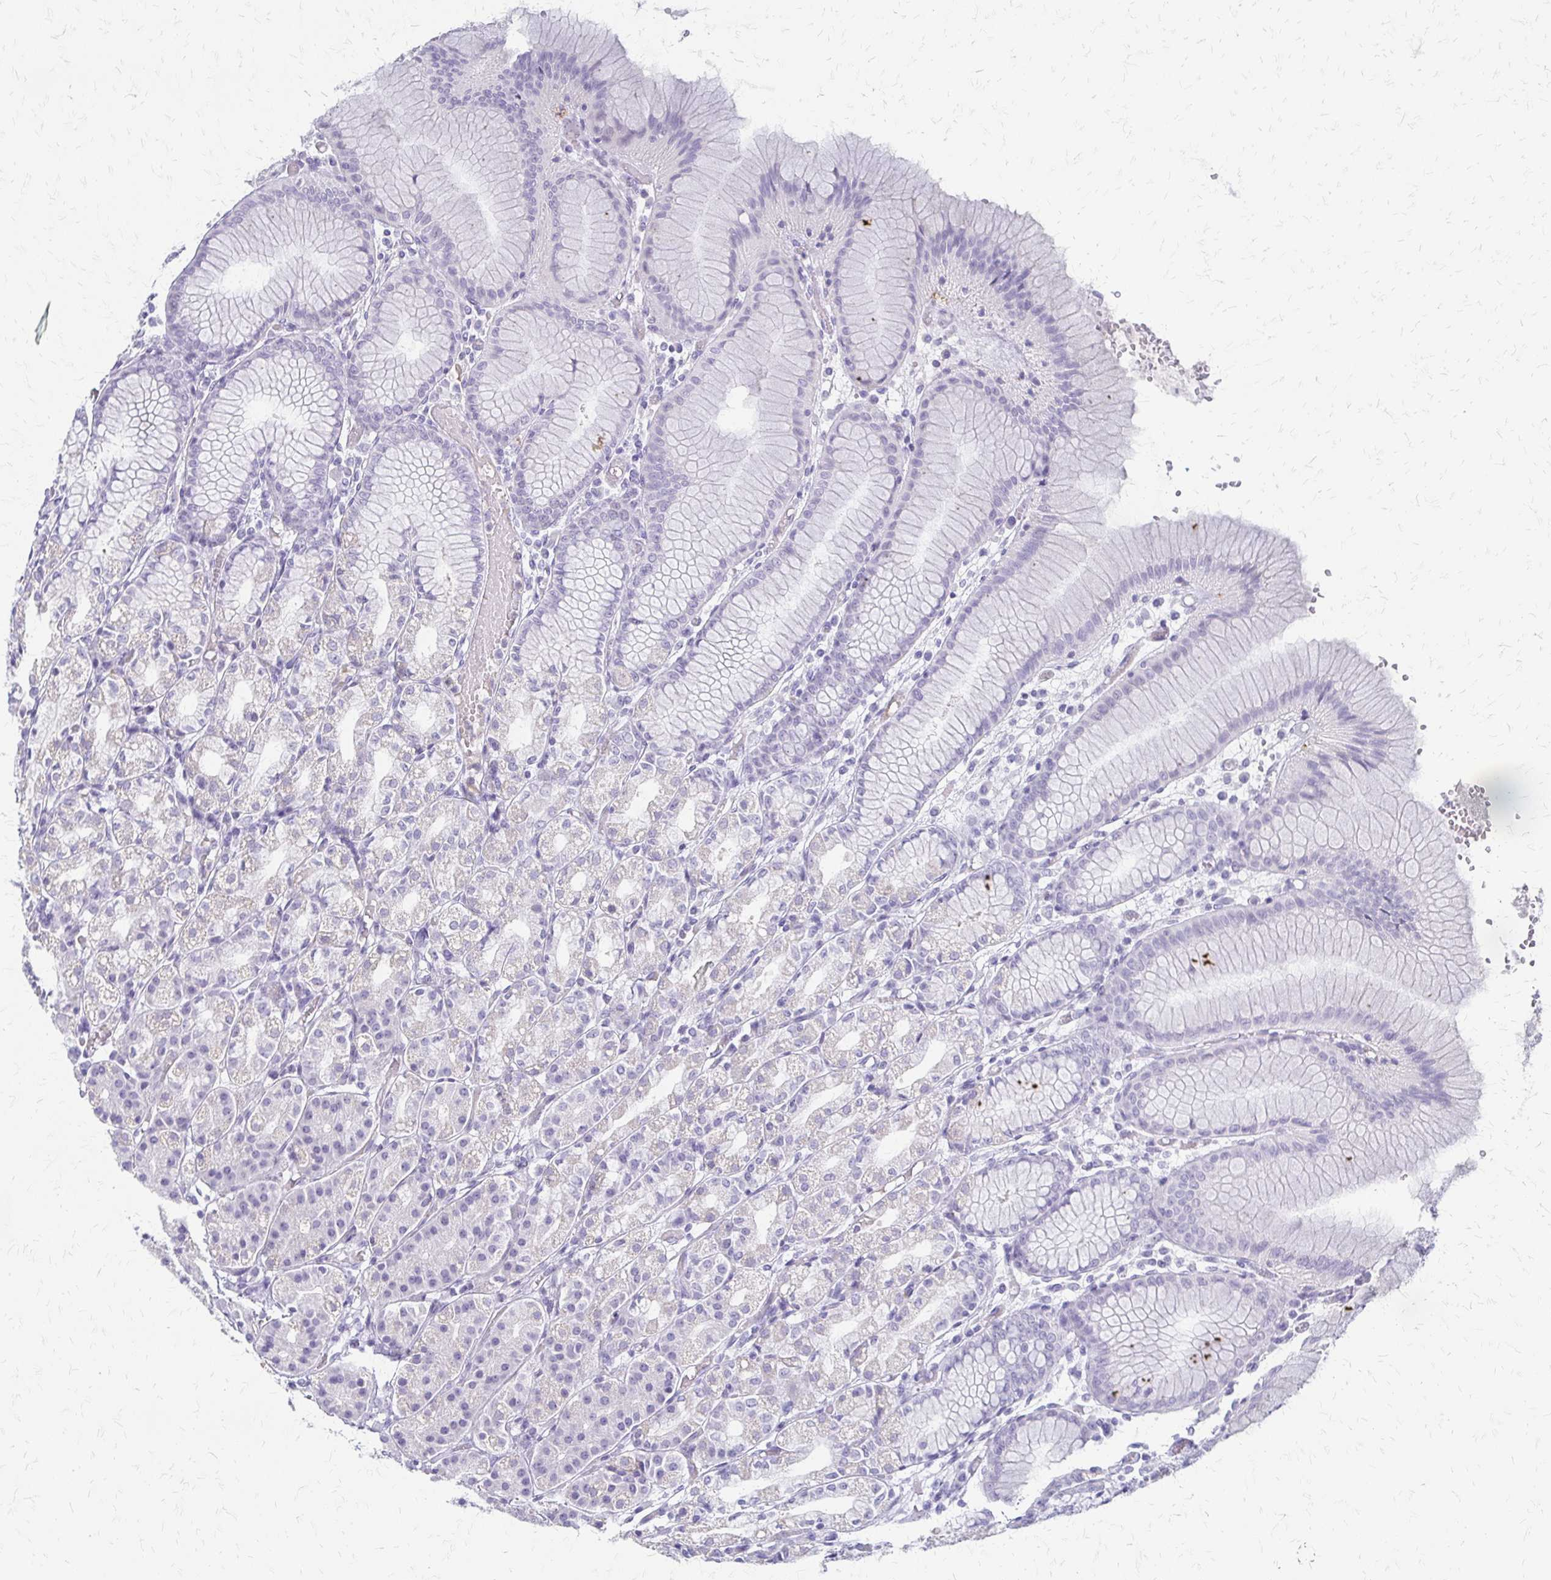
{"staining": {"intensity": "weak", "quantity": "<25%", "location": "cytoplasmic/membranous"}, "tissue": "stomach", "cell_type": "Glandular cells", "image_type": "normal", "snomed": [{"axis": "morphology", "description": "Normal tissue, NOS"}, {"axis": "topography", "description": "Stomach"}], "caption": "Immunohistochemistry (IHC) histopathology image of benign stomach: stomach stained with DAB reveals no significant protein expression in glandular cells. (DAB IHC with hematoxylin counter stain).", "gene": "ACP5", "patient": {"sex": "female", "age": 57}}